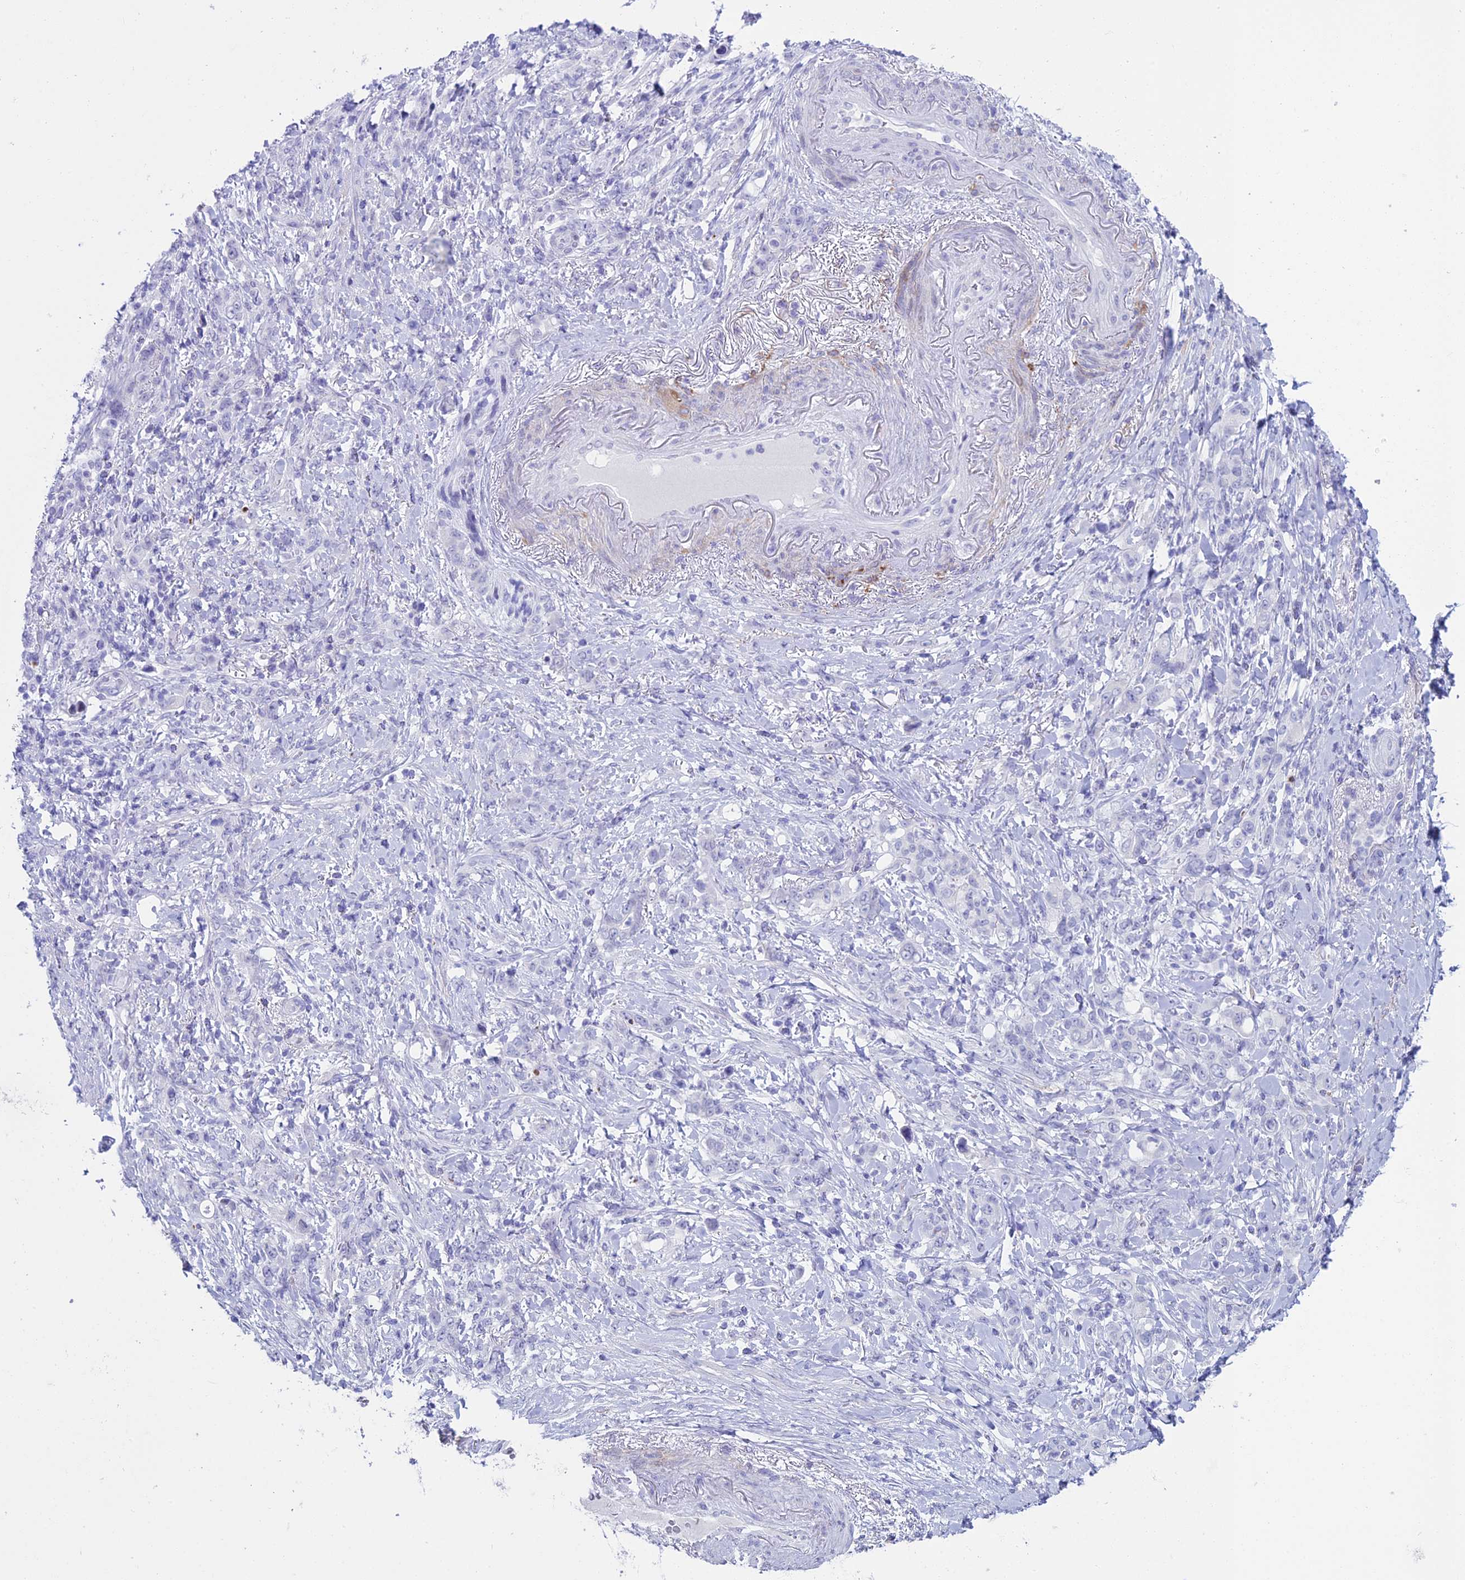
{"staining": {"intensity": "negative", "quantity": "none", "location": "none"}, "tissue": "stomach cancer", "cell_type": "Tumor cells", "image_type": "cancer", "snomed": [{"axis": "morphology", "description": "Normal tissue, NOS"}, {"axis": "morphology", "description": "Adenocarcinoma, NOS"}, {"axis": "topography", "description": "Stomach"}], "caption": "Tumor cells show no significant protein staining in stomach adenocarcinoma. (DAB immunohistochemistry (IHC), high magnification).", "gene": "CC2D2A", "patient": {"sex": "female", "age": 79}}